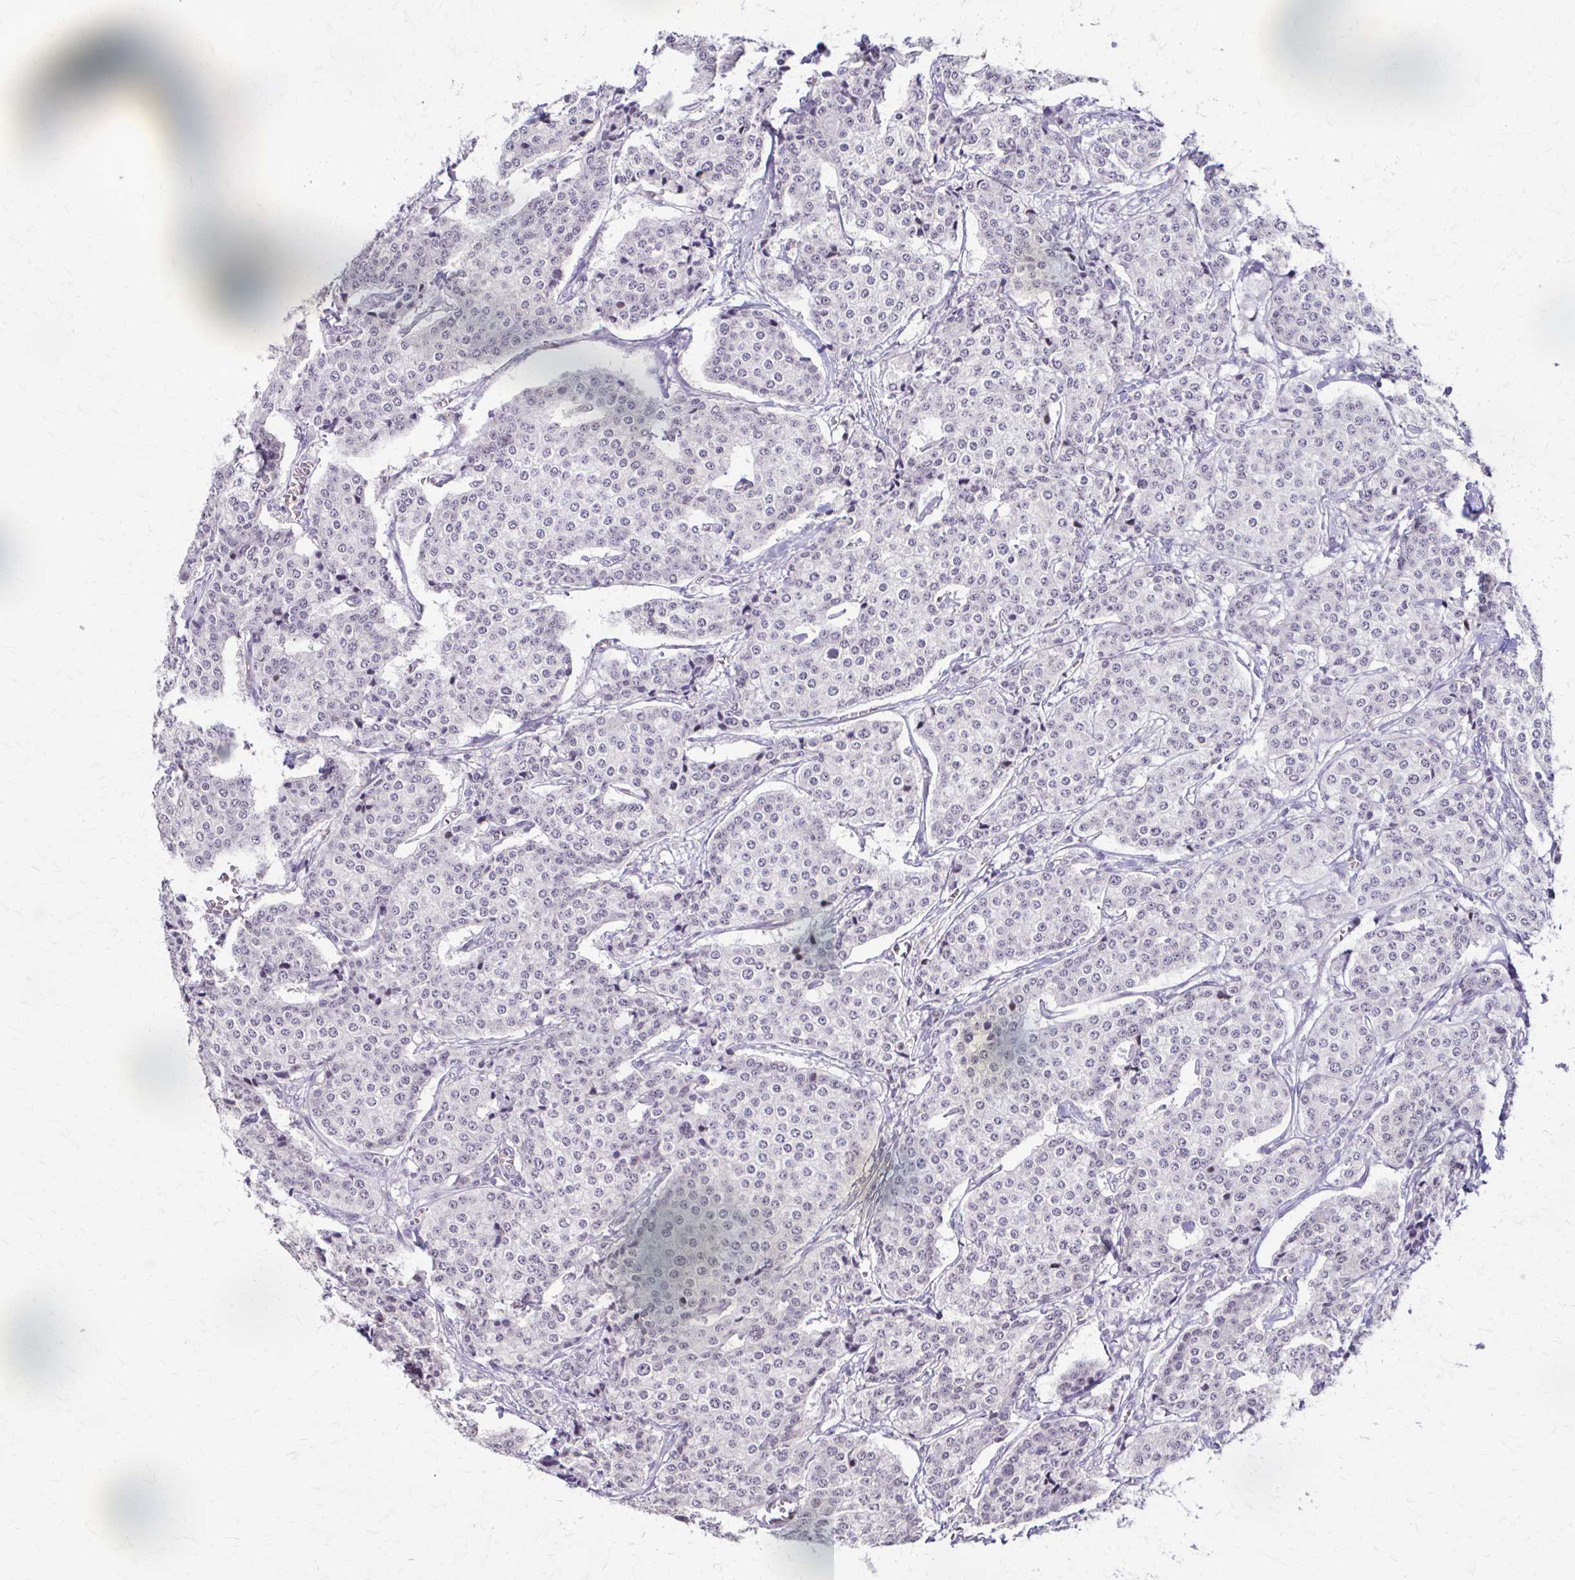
{"staining": {"intensity": "negative", "quantity": "none", "location": "none"}, "tissue": "carcinoid", "cell_type": "Tumor cells", "image_type": "cancer", "snomed": [{"axis": "morphology", "description": "Carcinoid, malignant, NOS"}, {"axis": "topography", "description": "Small intestine"}], "caption": "Malignant carcinoid stained for a protein using IHC shows no expression tumor cells.", "gene": "PIK3AP1", "patient": {"sex": "female", "age": 64}}